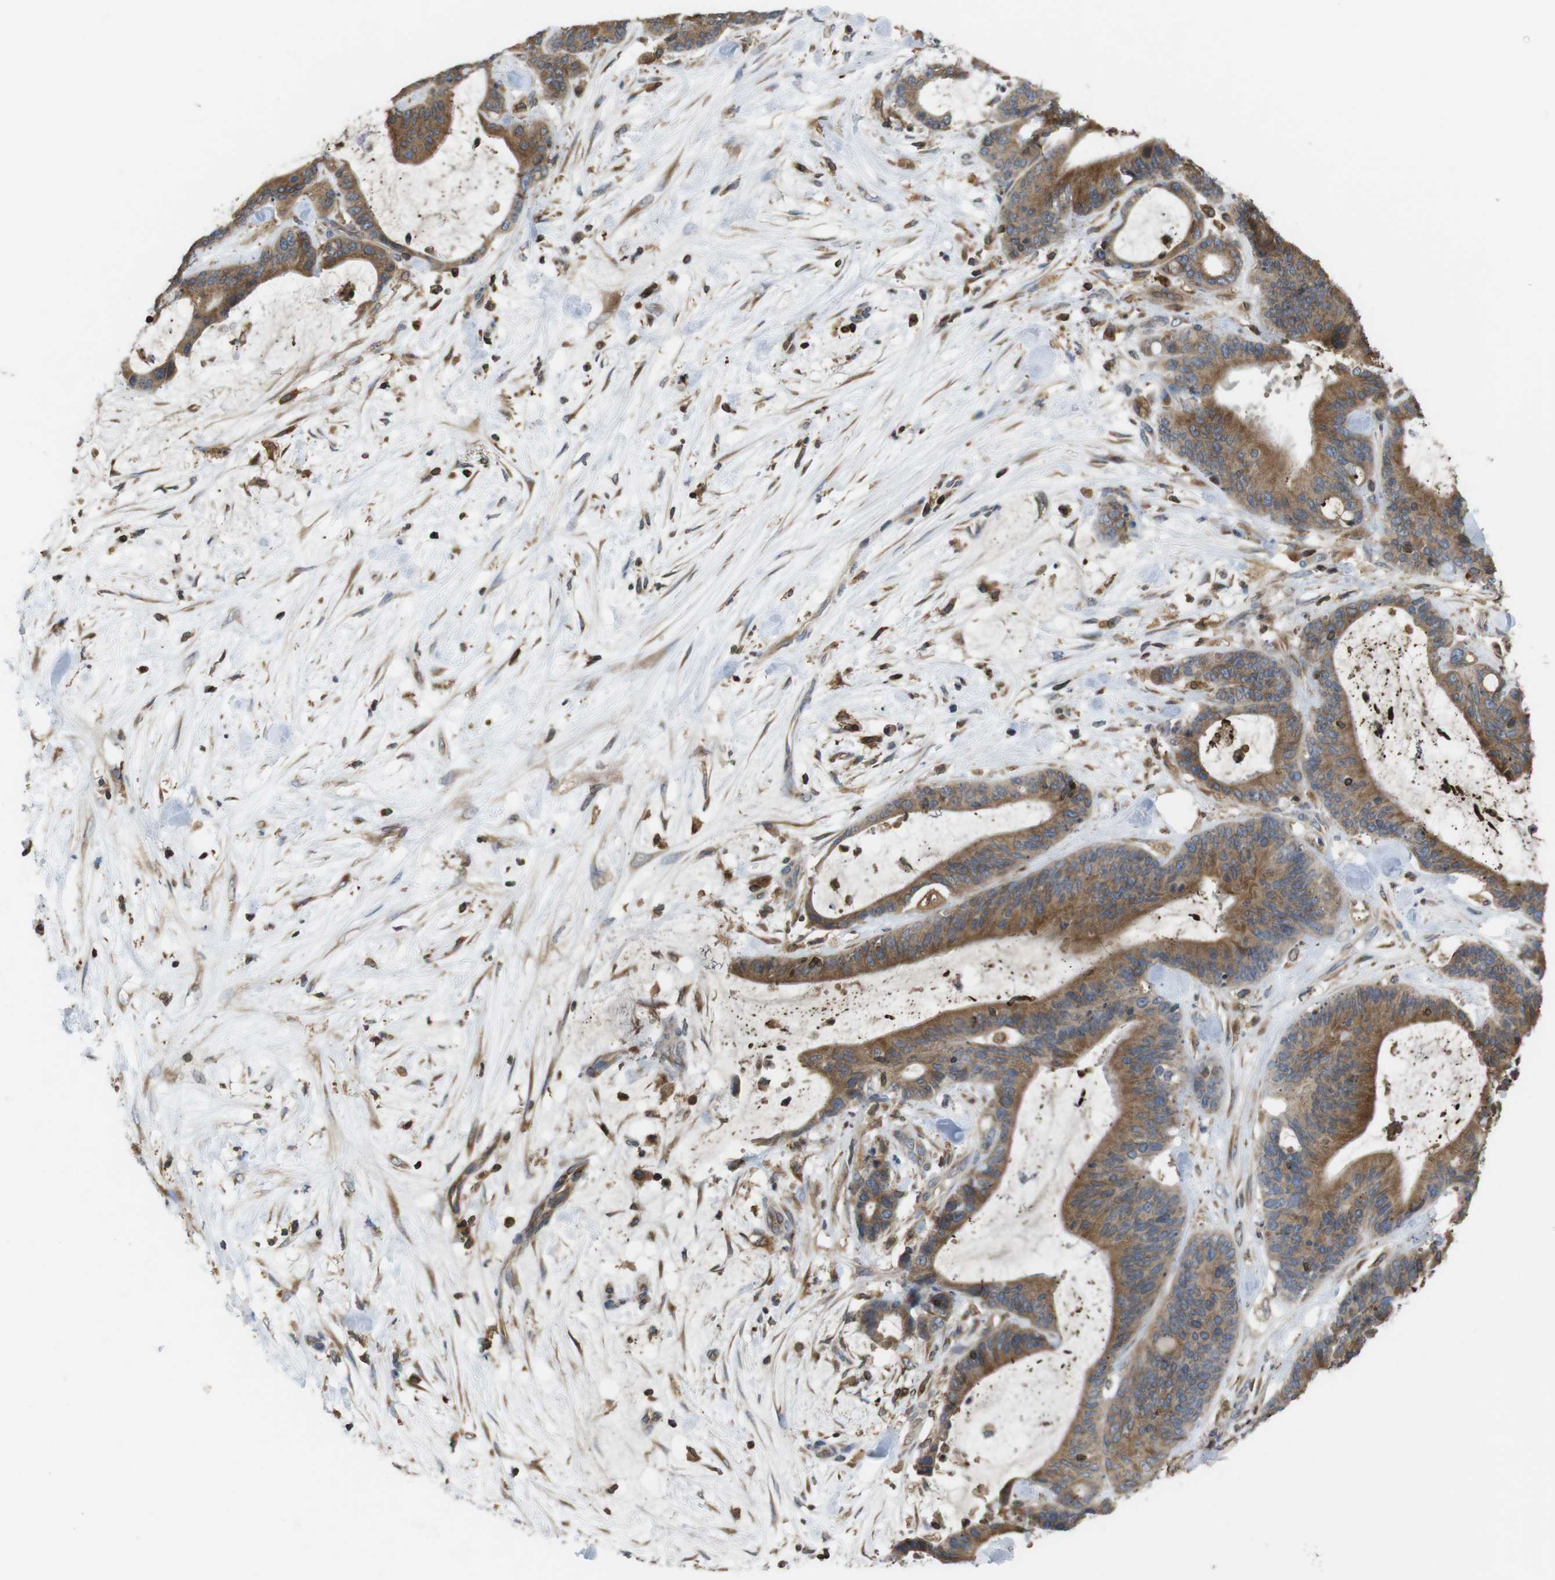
{"staining": {"intensity": "strong", "quantity": ">75%", "location": "cytoplasmic/membranous"}, "tissue": "liver cancer", "cell_type": "Tumor cells", "image_type": "cancer", "snomed": [{"axis": "morphology", "description": "Cholangiocarcinoma"}, {"axis": "topography", "description": "Liver"}], "caption": "Immunohistochemical staining of human cholangiocarcinoma (liver) demonstrates high levels of strong cytoplasmic/membranous protein positivity in approximately >75% of tumor cells.", "gene": "ARL6IP5", "patient": {"sex": "female", "age": 73}}